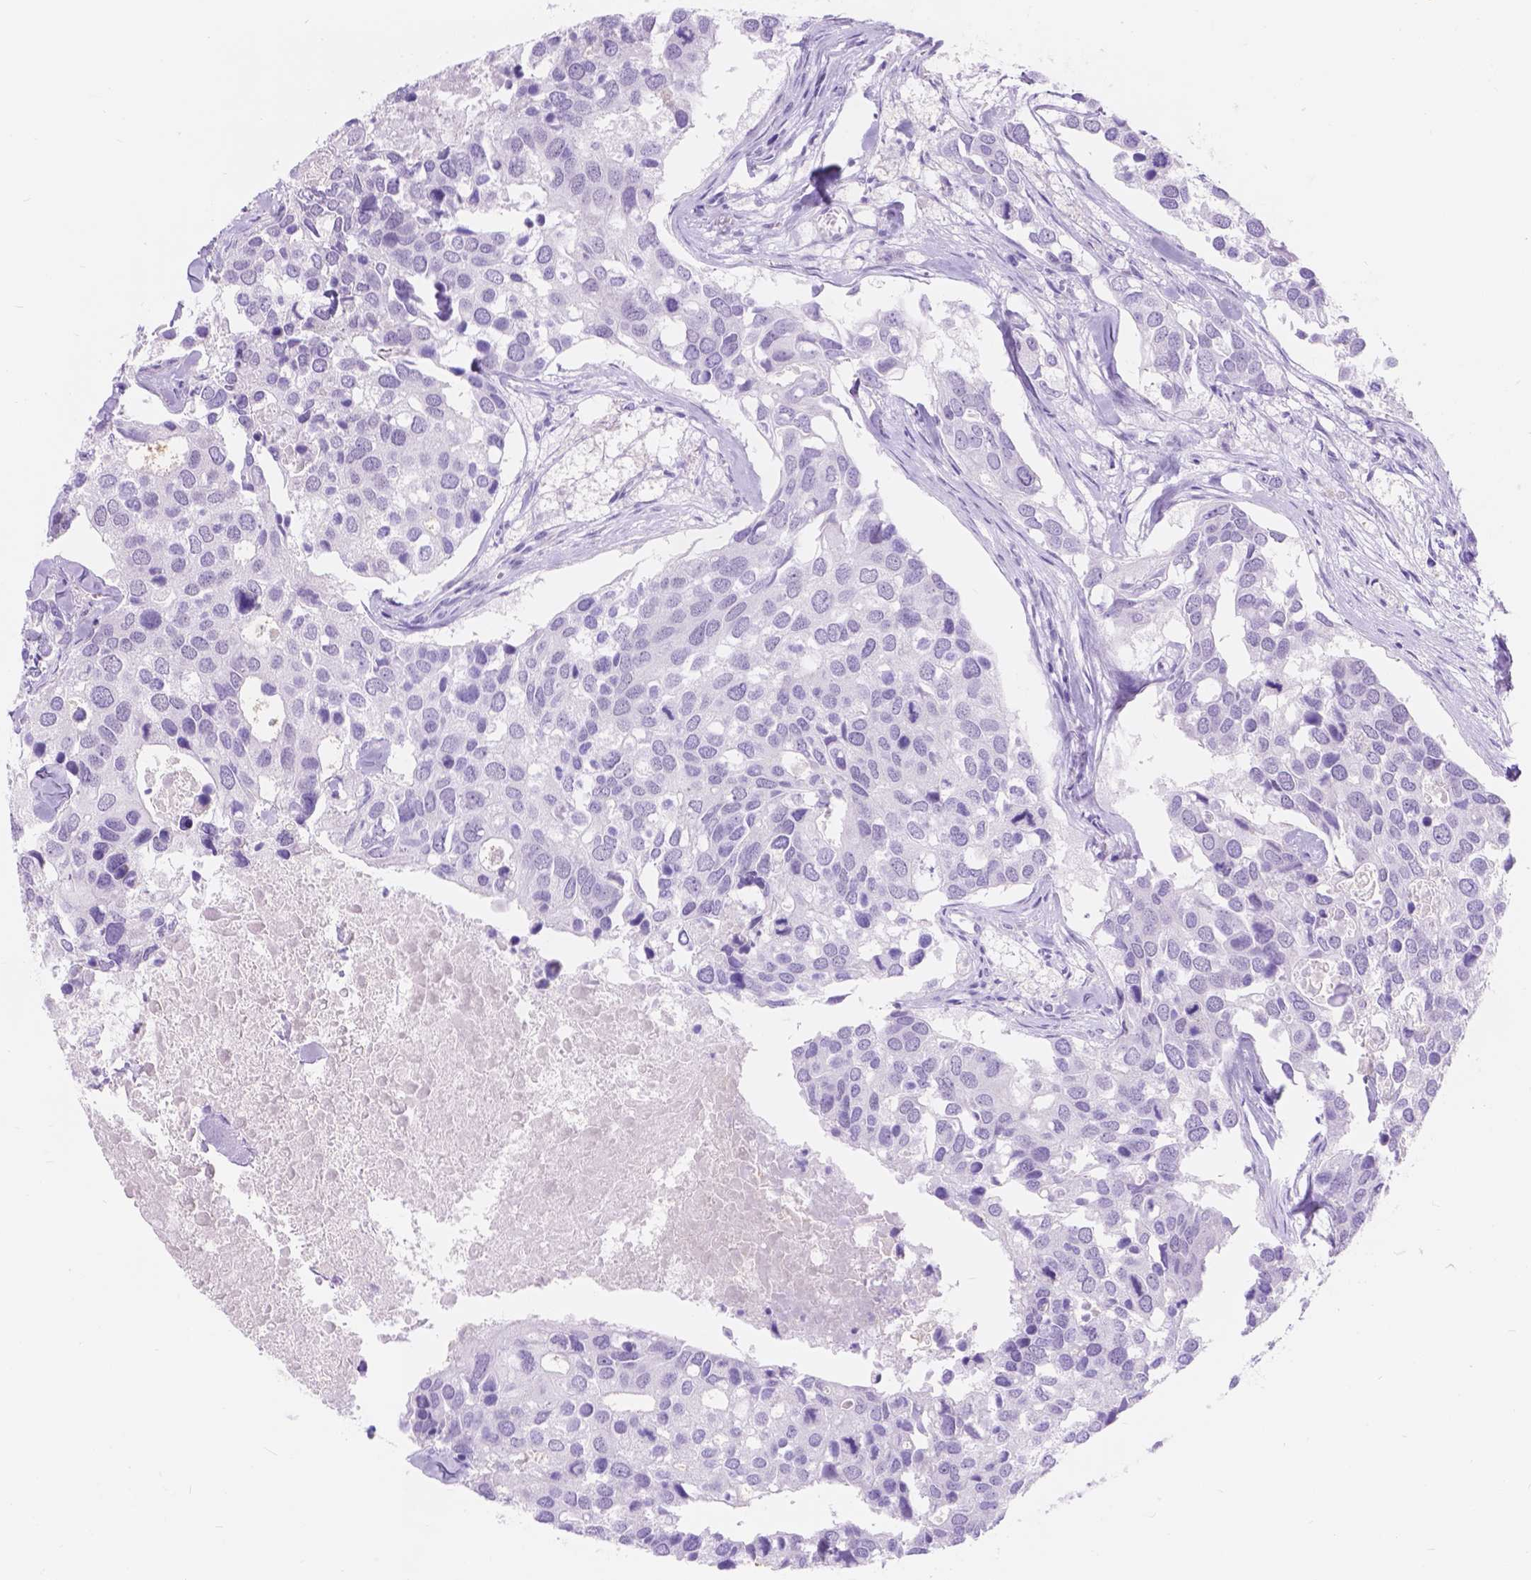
{"staining": {"intensity": "negative", "quantity": "none", "location": "none"}, "tissue": "breast cancer", "cell_type": "Tumor cells", "image_type": "cancer", "snomed": [{"axis": "morphology", "description": "Duct carcinoma"}, {"axis": "topography", "description": "Breast"}], "caption": "Breast cancer was stained to show a protein in brown. There is no significant staining in tumor cells.", "gene": "DCC", "patient": {"sex": "female", "age": 83}}